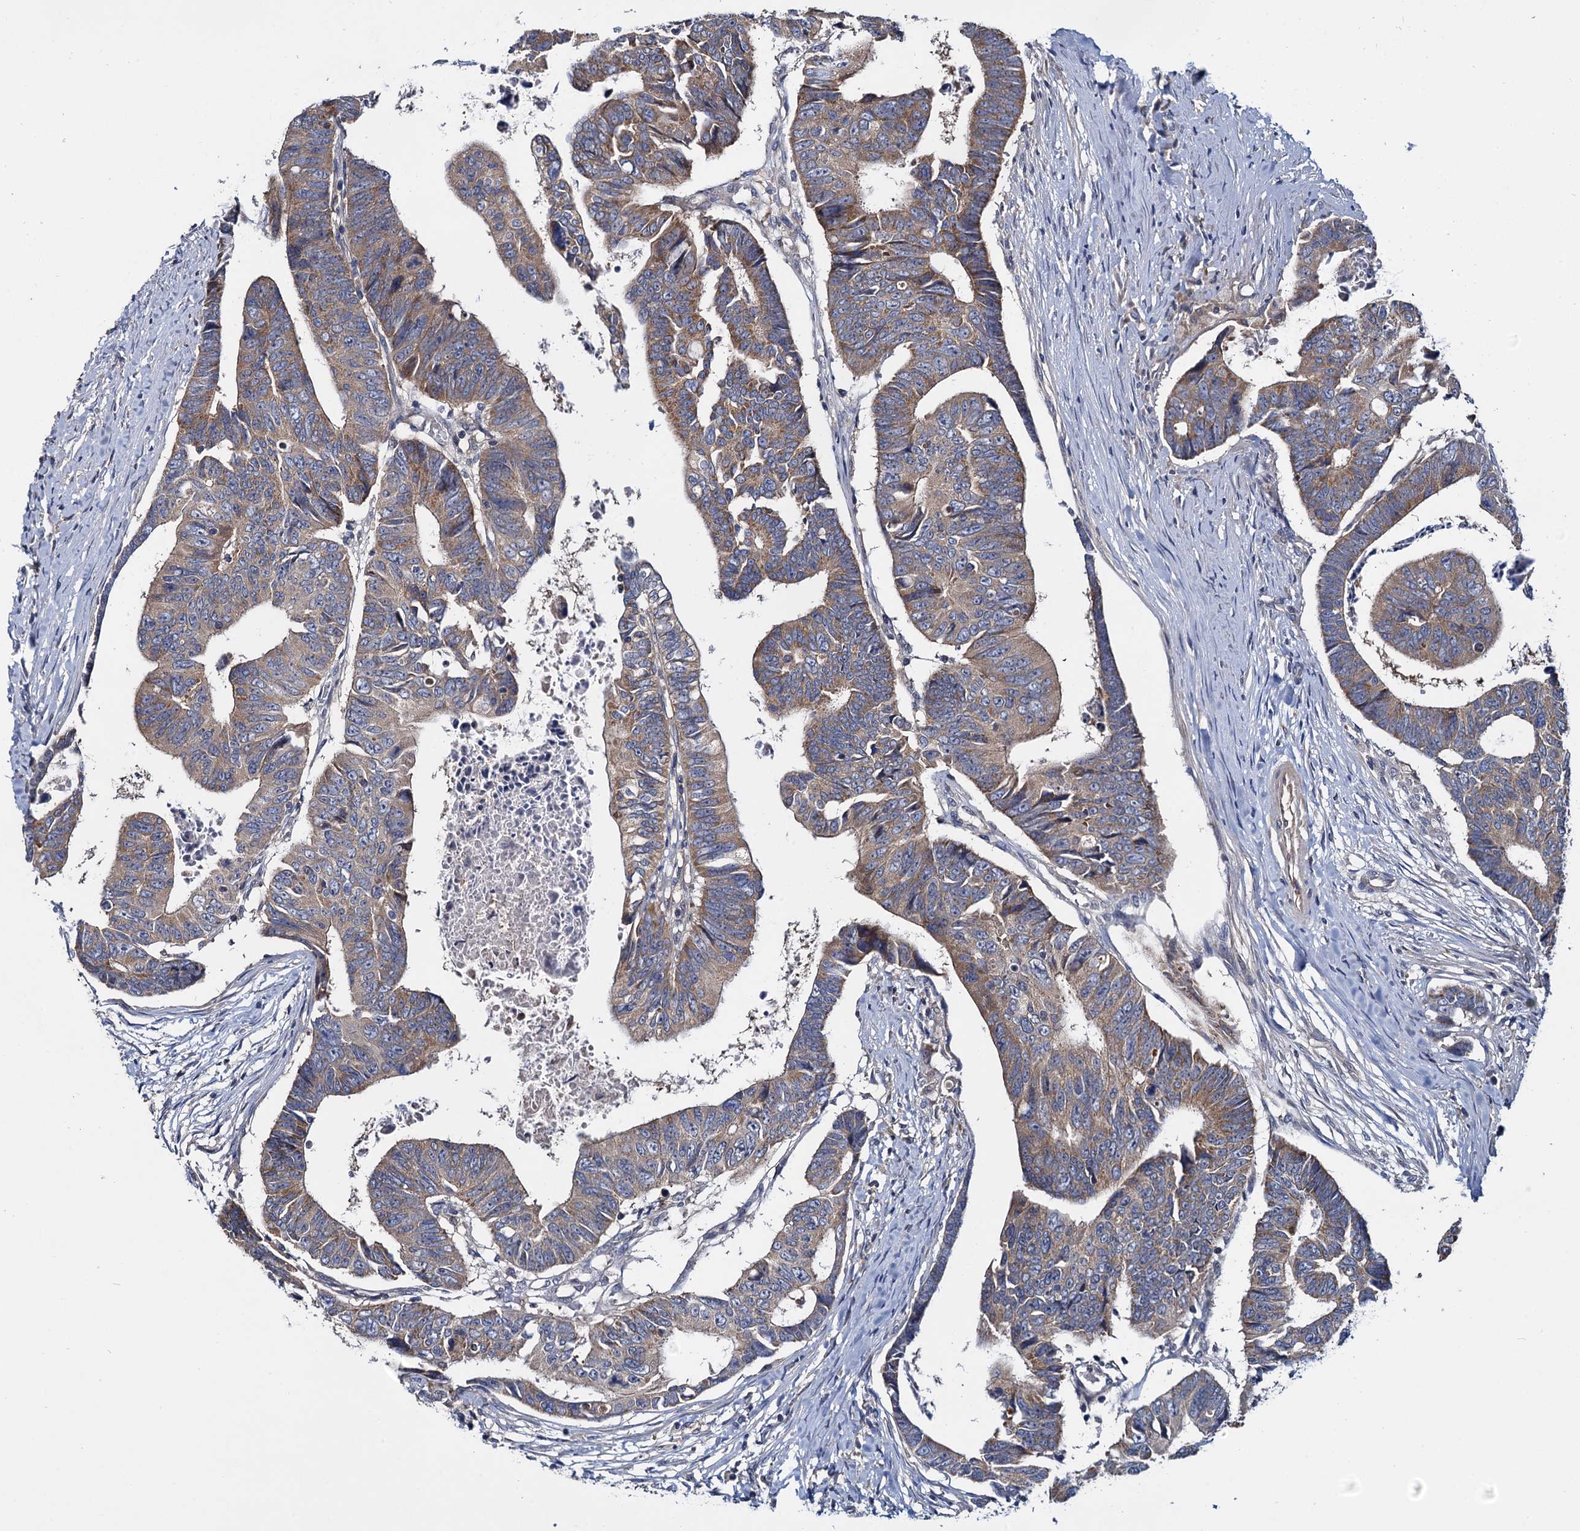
{"staining": {"intensity": "moderate", "quantity": ">75%", "location": "cytoplasmic/membranous"}, "tissue": "colorectal cancer", "cell_type": "Tumor cells", "image_type": "cancer", "snomed": [{"axis": "morphology", "description": "Adenocarcinoma, NOS"}, {"axis": "topography", "description": "Rectum"}], "caption": "IHC histopathology image of neoplastic tissue: human colorectal adenocarcinoma stained using immunohistochemistry (IHC) exhibits medium levels of moderate protein expression localized specifically in the cytoplasmic/membranous of tumor cells, appearing as a cytoplasmic/membranous brown color.", "gene": "CEP192", "patient": {"sex": "female", "age": 65}}